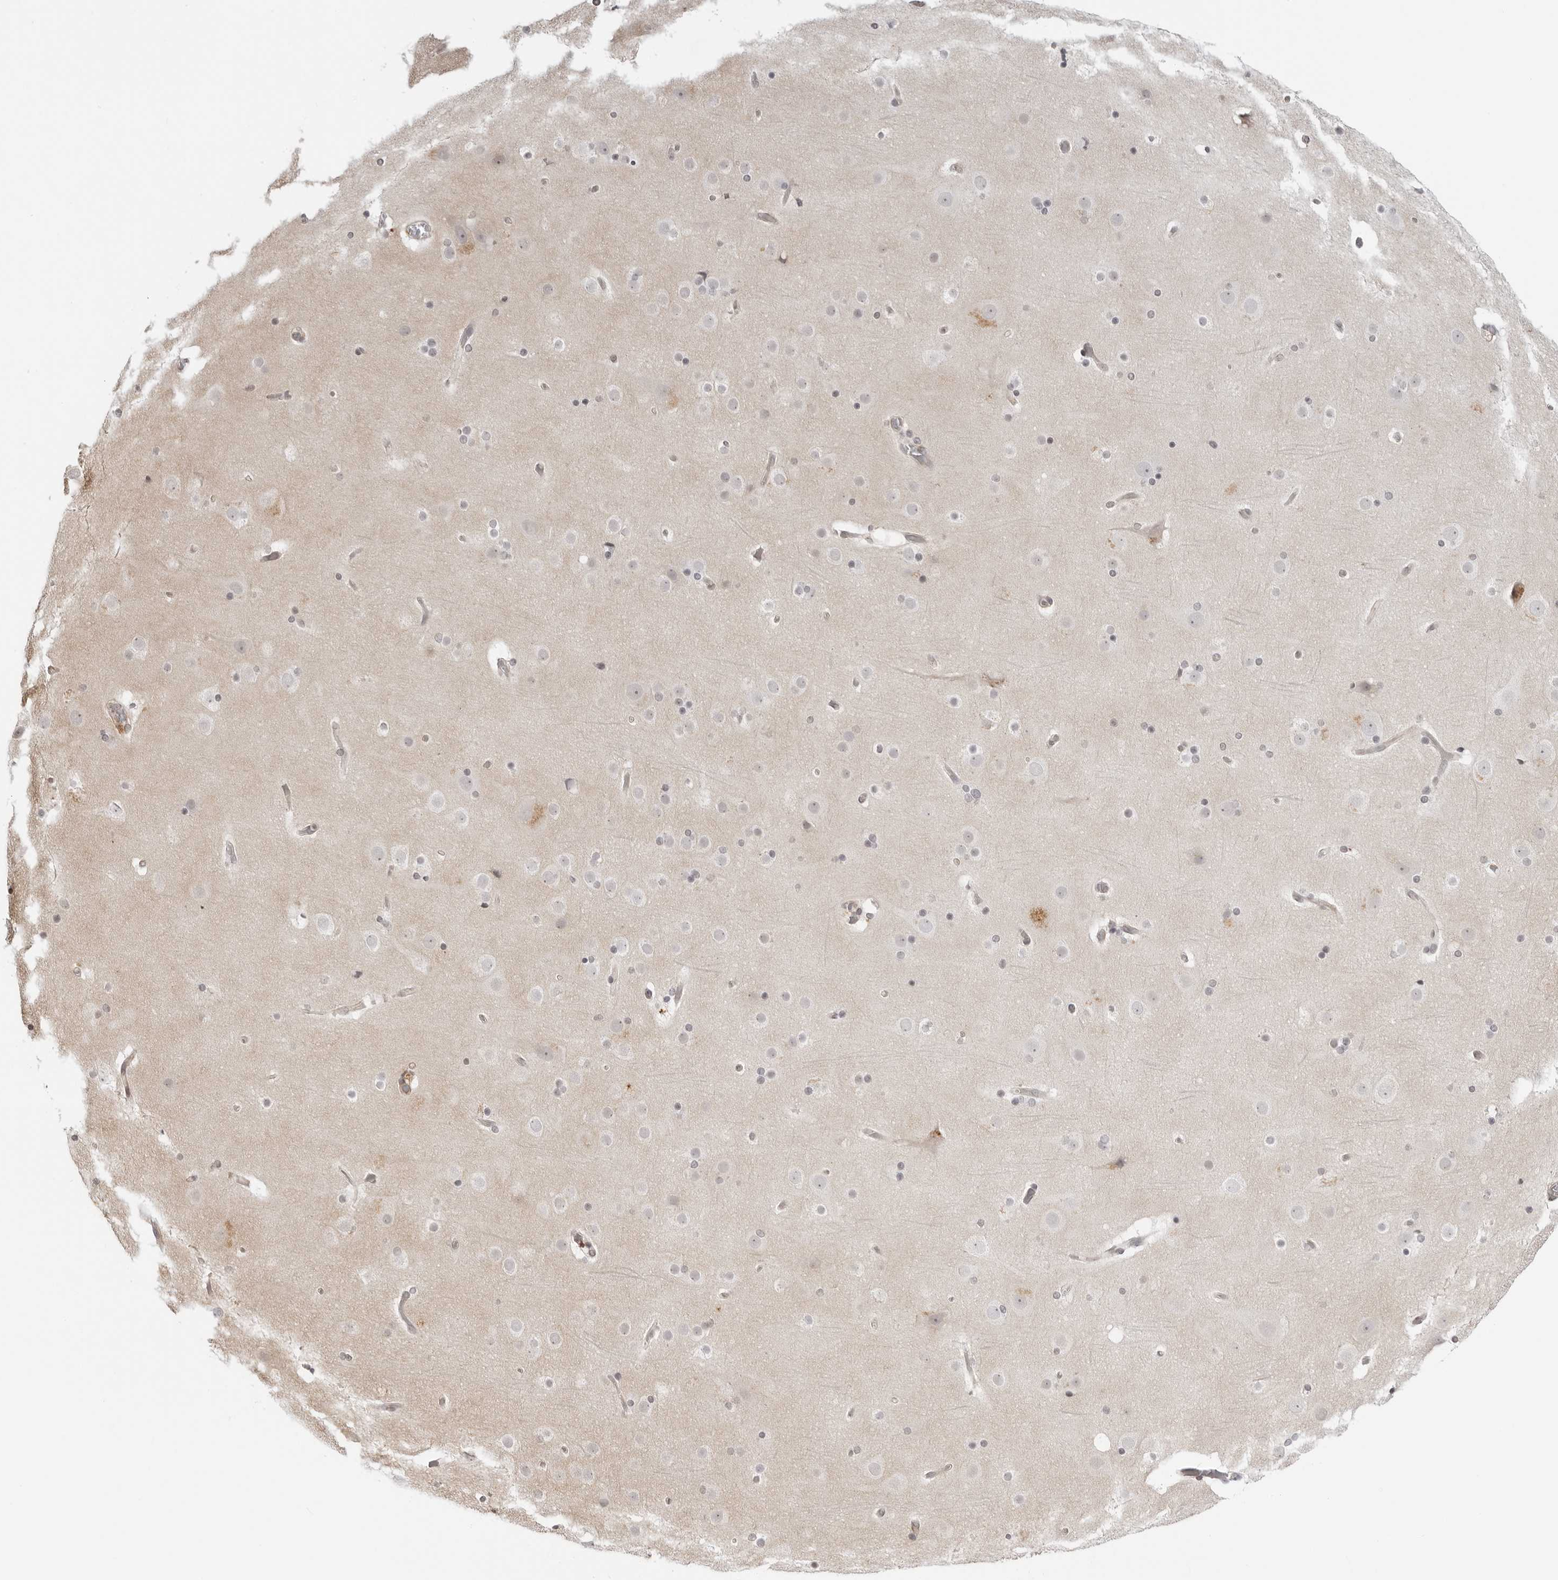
{"staining": {"intensity": "negative", "quantity": "none", "location": "none"}, "tissue": "cerebral cortex", "cell_type": "Endothelial cells", "image_type": "normal", "snomed": [{"axis": "morphology", "description": "Normal tissue, NOS"}, {"axis": "topography", "description": "Cerebral cortex"}], "caption": "Endothelial cells show no significant positivity in unremarkable cerebral cortex. (Stains: DAB immunohistochemistry with hematoxylin counter stain, Microscopy: brightfield microscopy at high magnification).", "gene": "TRAPPC3", "patient": {"sex": "male", "age": 57}}